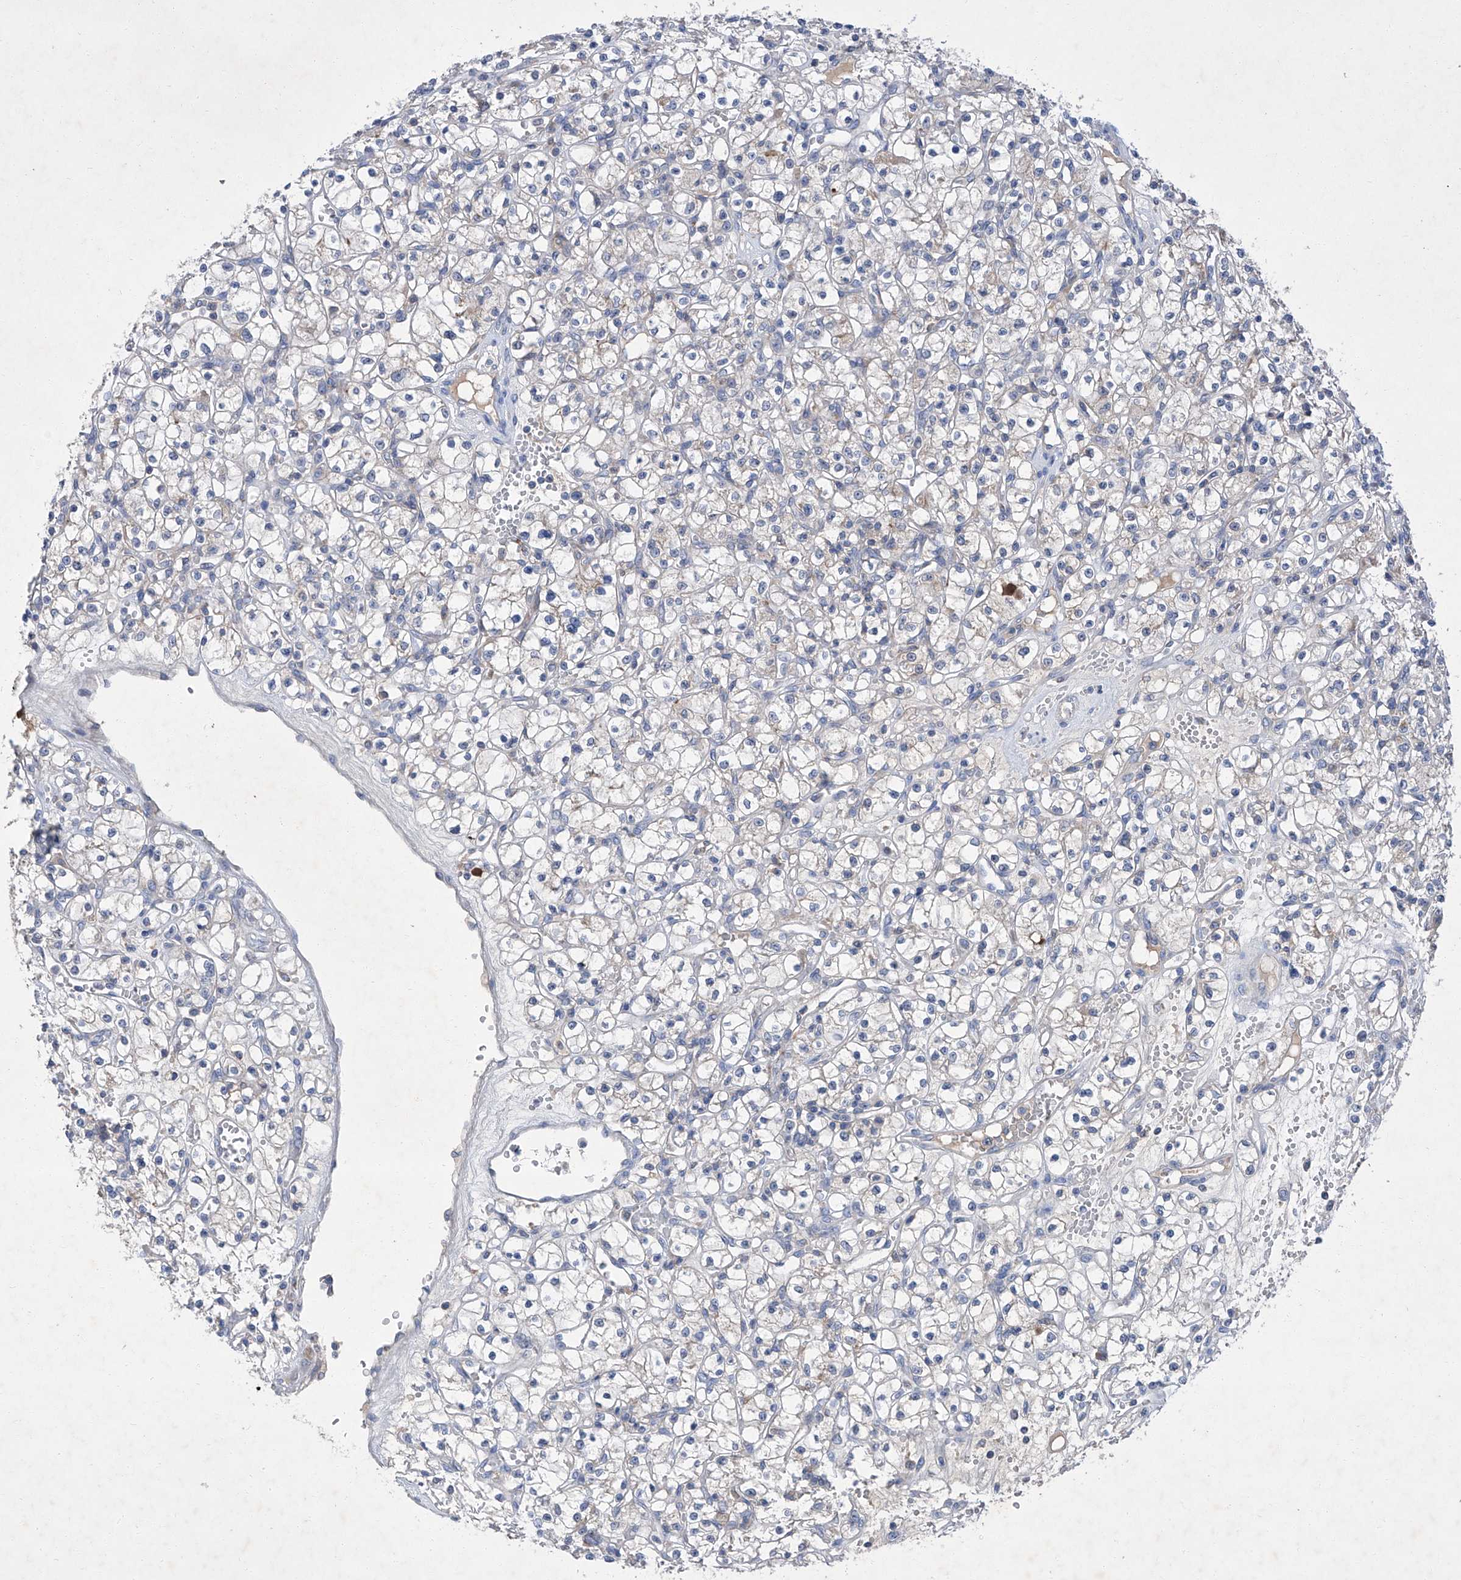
{"staining": {"intensity": "negative", "quantity": "none", "location": "none"}, "tissue": "renal cancer", "cell_type": "Tumor cells", "image_type": "cancer", "snomed": [{"axis": "morphology", "description": "Adenocarcinoma, NOS"}, {"axis": "topography", "description": "Kidney"}], "caption": "Renal cancer was stained to show a protein in brown. There is no significant staining in tumor cells.", "gene": "SBK2", "patient": {"sex": "female", "age": 59}}